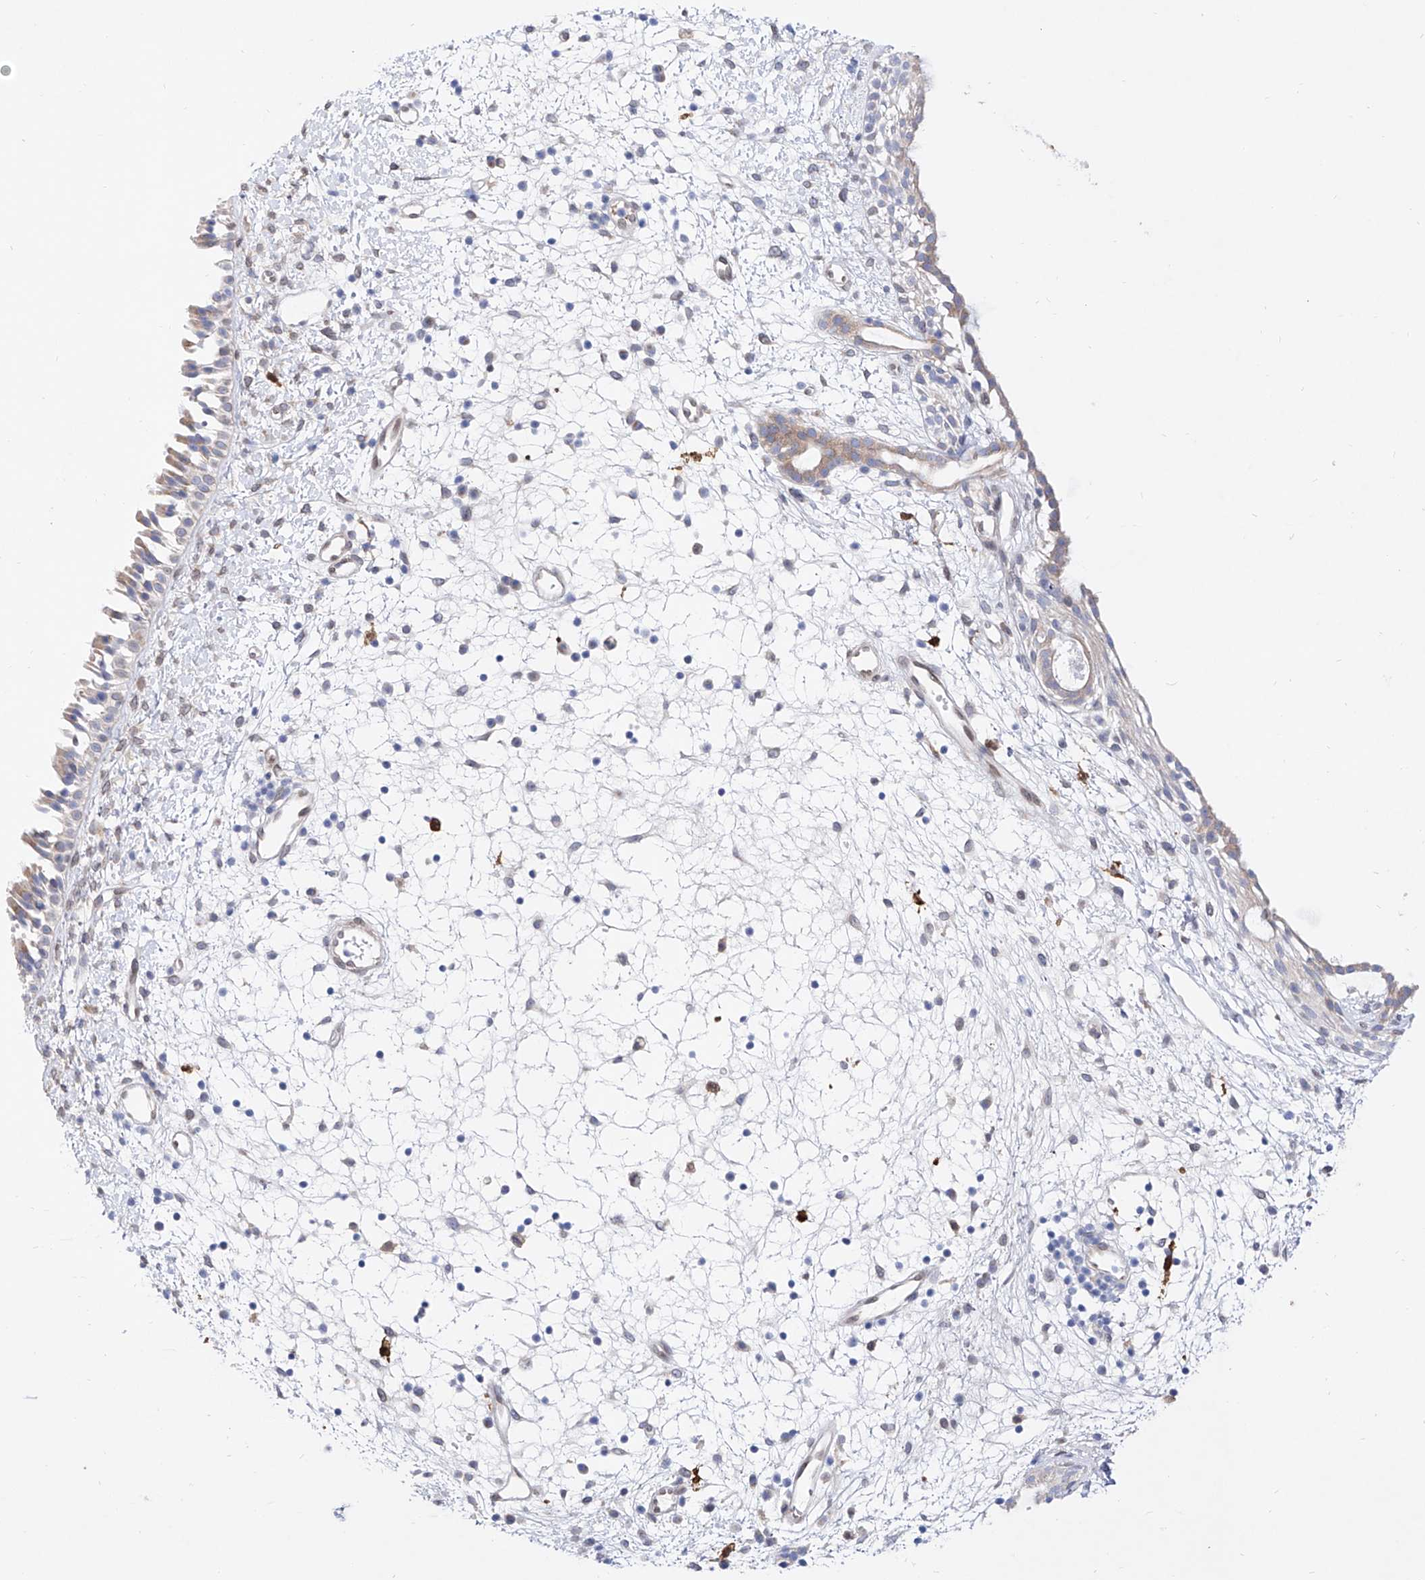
{"staining": {"intensity": "negative", "quantity": "none", "location": "none"}, "tissue": "nasopharynx", "cell_type": "Respiratory epithelial cells", "image_type": "normal", "snomed": [{"axis": "morphology", "description": "Normal tissue, NOS"}, {"axis": "topography", "description": "Nasopharynx"}], "caption": "An IHC image of benign nasopharynx is shown. There is no staining in respiratory epithelial cells of nasopharynx.", "gene": "LCLAT1", "patient": {"sex": "male", "age": 22}}